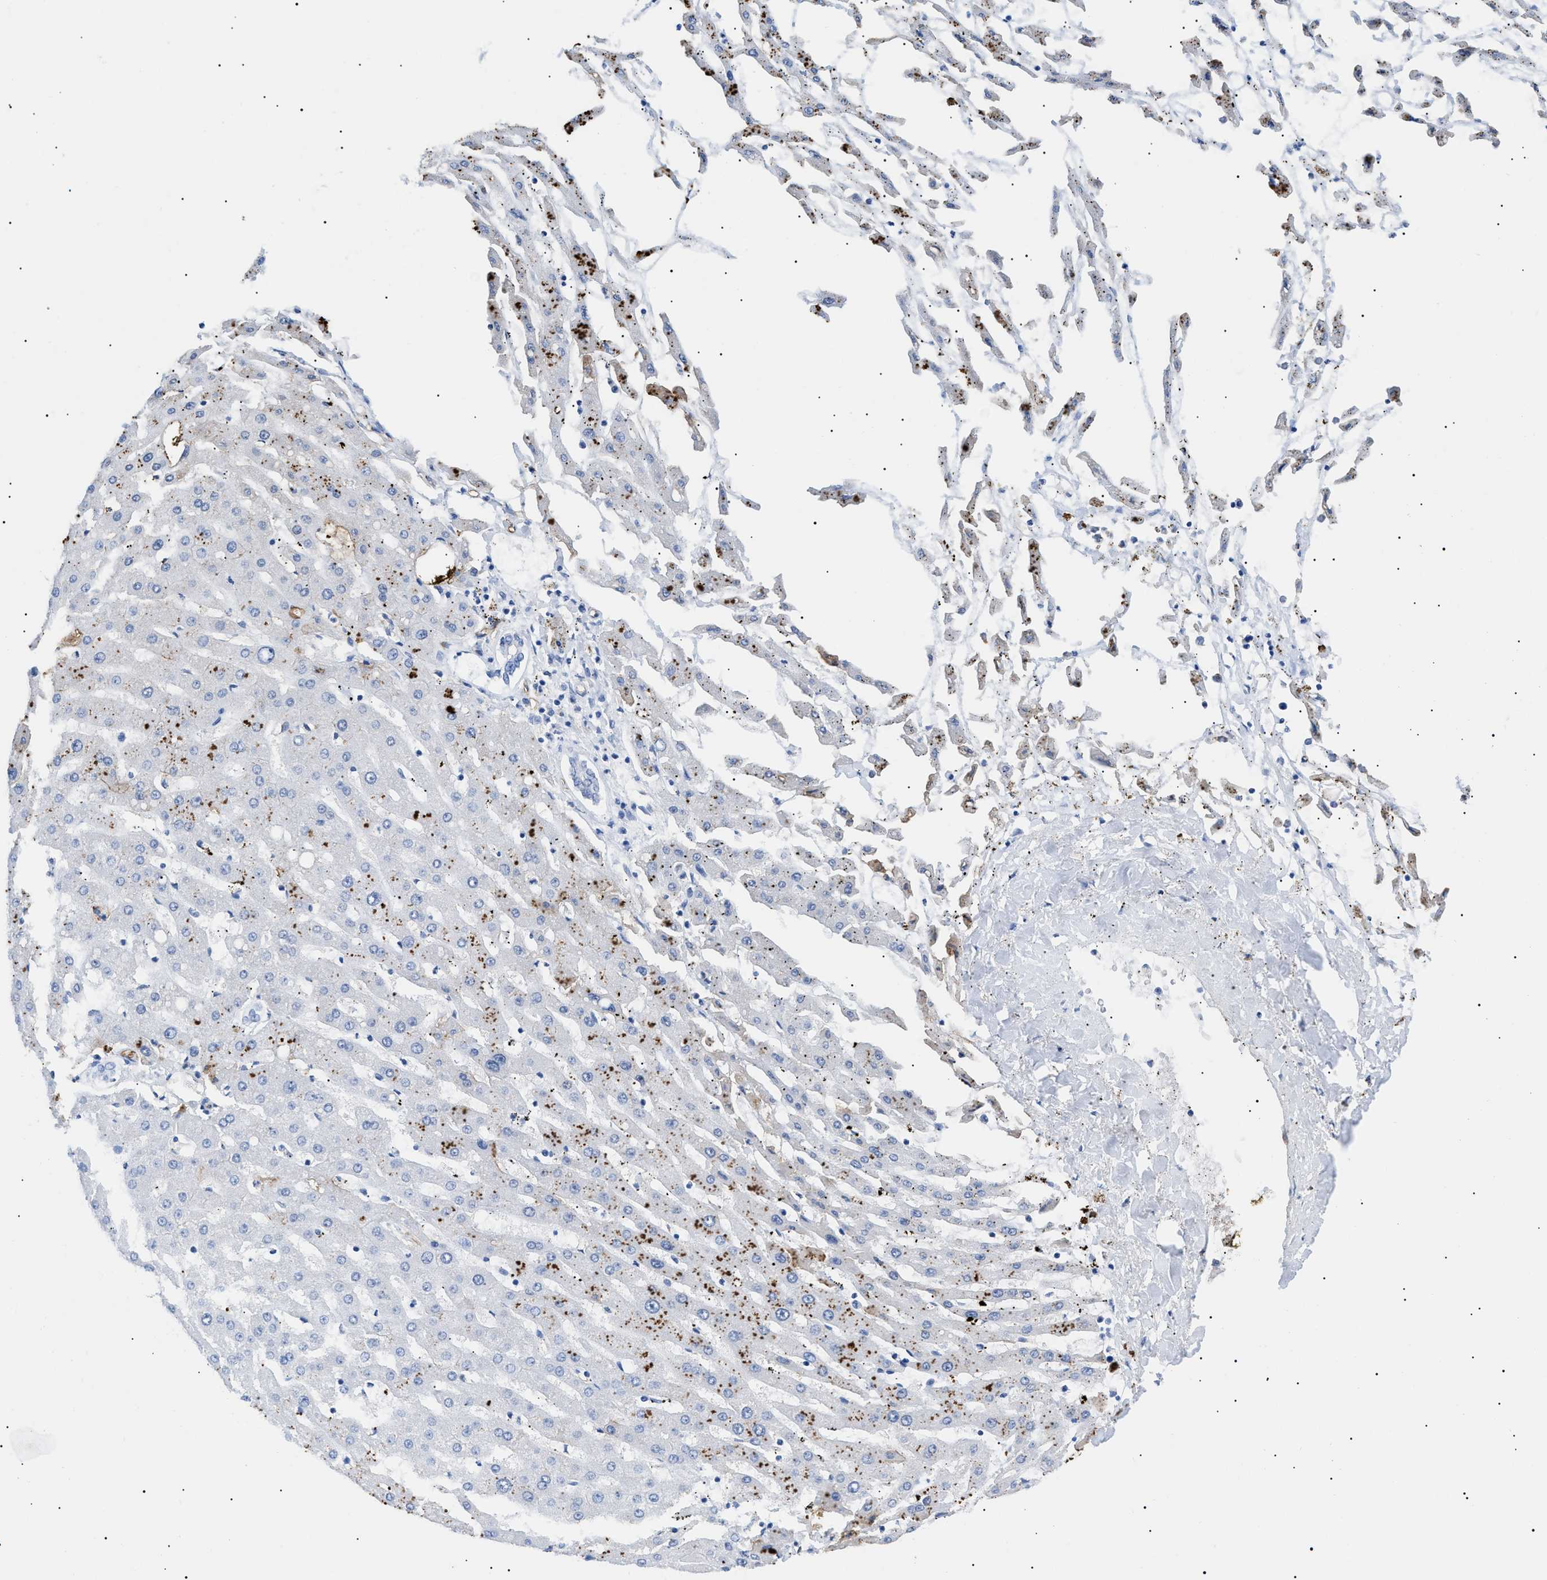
{"staining": {"intensity": "moderate", "quantity": "25%-75%", "location": "cytoplasmic/membranous"}, "tissue": "liver cancer", "cell_type": "Tumor cells", "image_type": "cancer", "snomed": [{"axis": "morphology", "description": "Carcinoma, Hepatocellular, NOS"}, {"axis": "topography", "description": "Liver"}], "caption": "High-power microscopy captured an immunohistochemistry histopathology image of liver cancer (hepatocellular carcinoma), revealing moderate cytoplasmic/membranous staining in approximately 25%-75% of tumor cells.", "gene": "PODXL", "patient": {"sex": "male", "age": 72}}